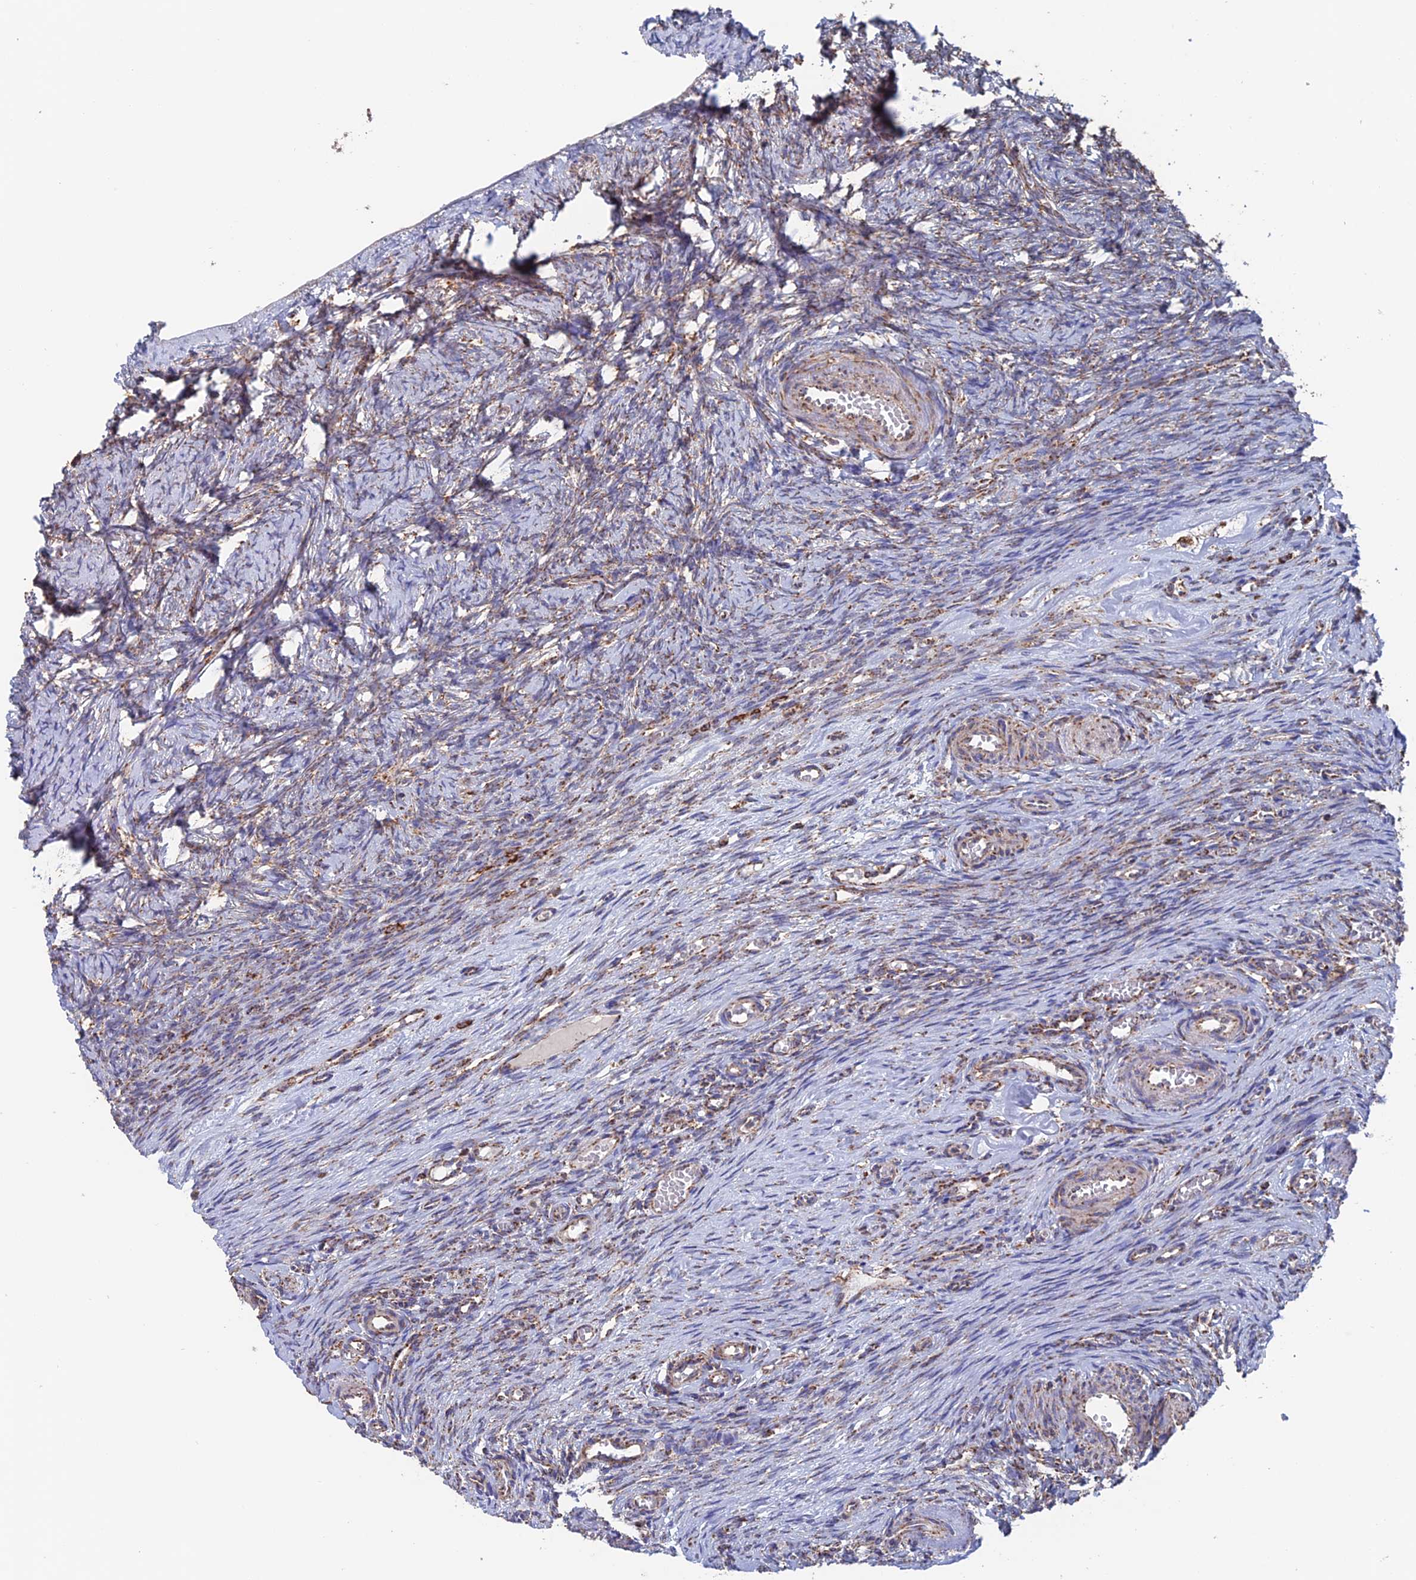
{"staining": {"intensity": "moderate", "quantity": "<25%", "location": "cytoplasmic/membranous"}, "tissue": "ovary", "cell_type": "Ovarian stroma cells", "image_type": "normal", "snomed": [{"axis": "morphology", "description": "Adenocarcinoma, NOS"}, {"axis": "topography", "description": "Endometrium"}], "caption": "Moderate cytoplasmic/membranous positivity is identified in approximately <25% of ovarian stroma cells in benign ovary.", "gene": "DTYMK", "patient": {"sex": "female", "age": 32}}